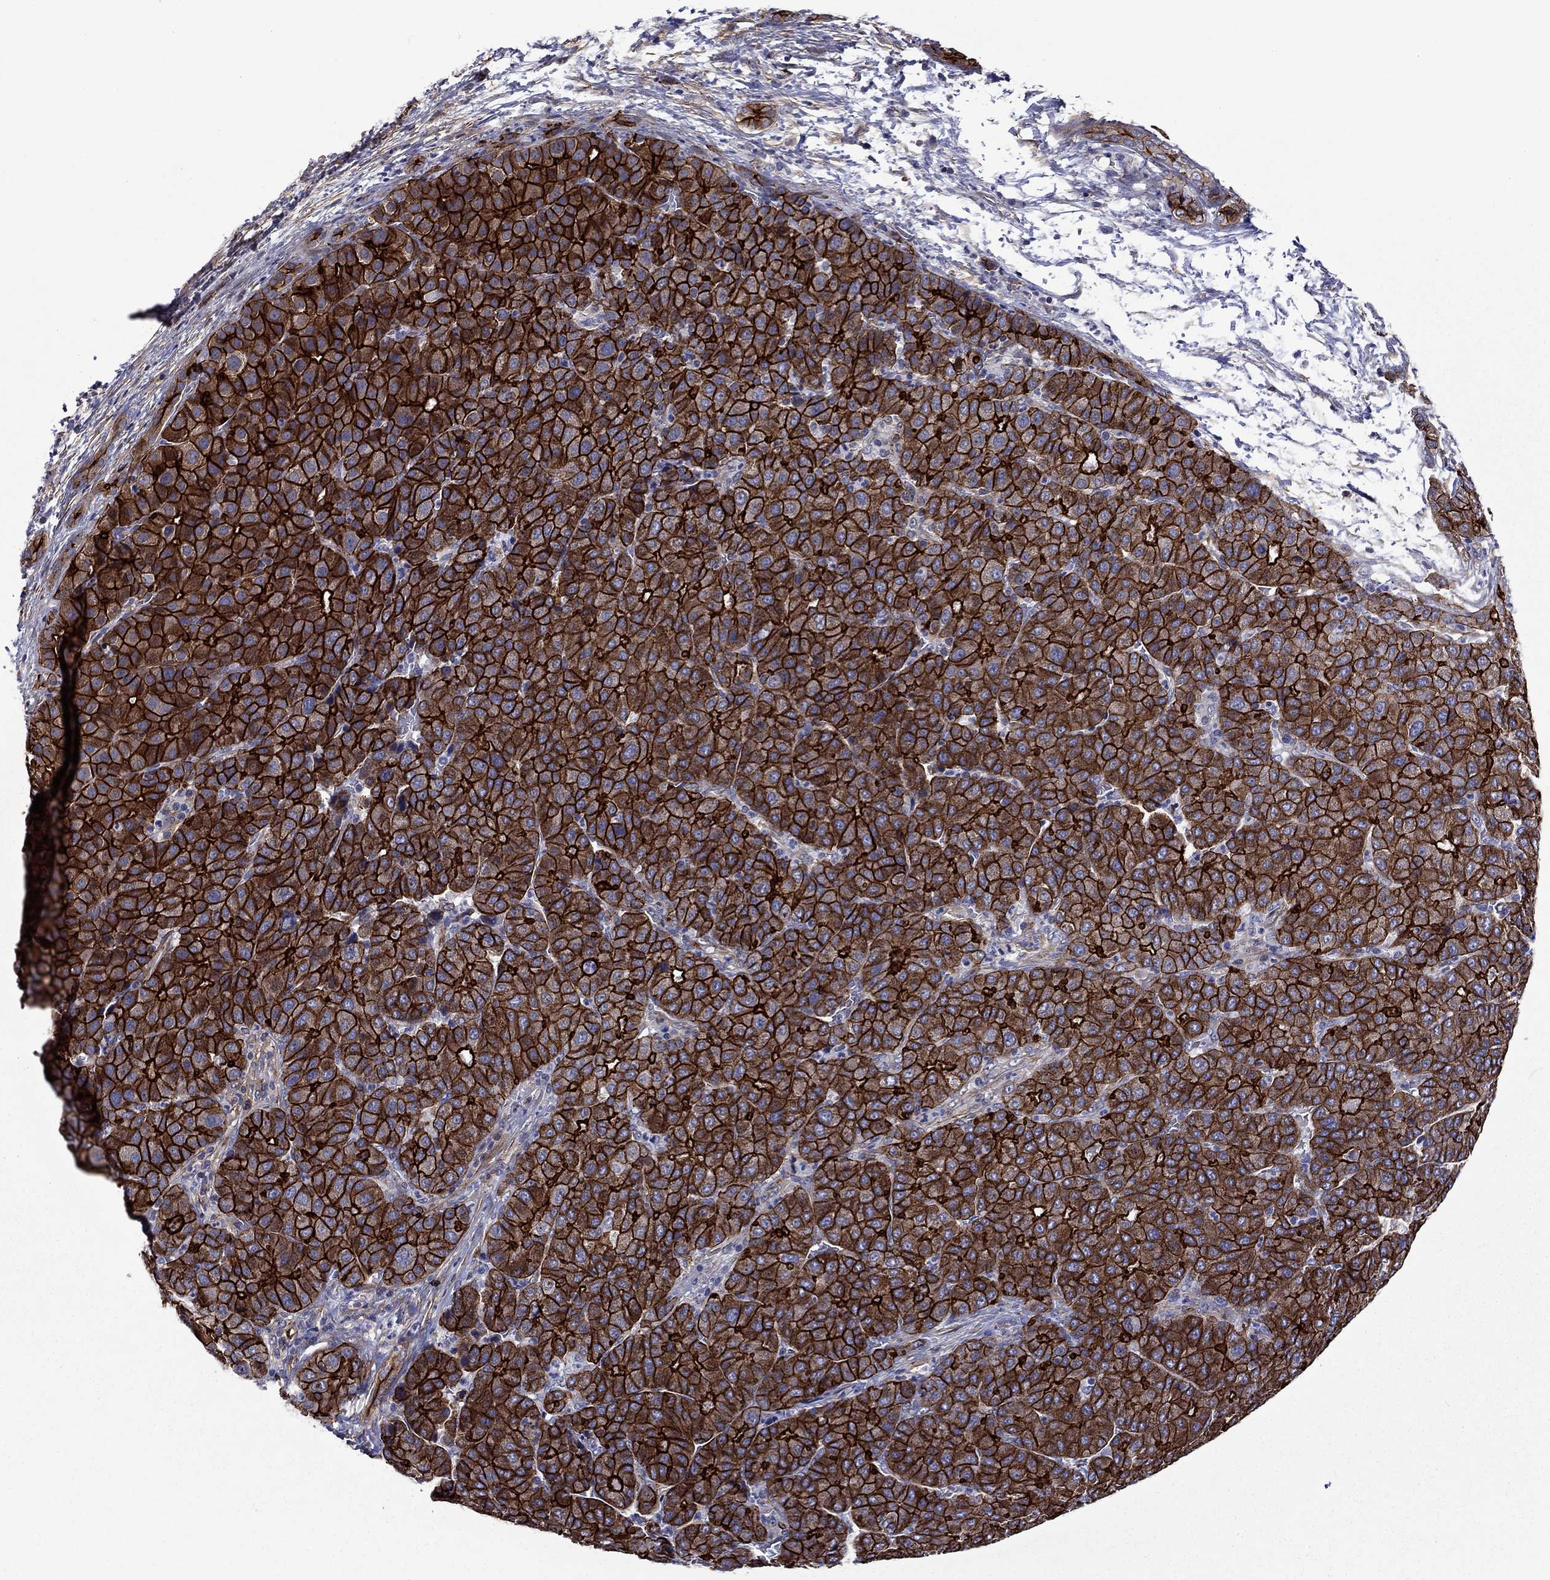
{"staining": {"intensity": "strong", "quantity": "25%-75%", "location": "cytoplasmic/membranous"}, "tissue": "liver cancer", "cell_type": "Tumor cells", "image_type": "cancer", "snomed": [{"axis": "morphology", "description": "Carcinoma, Hepatocellular, NOS"}, {"axis": "topography", "description": "Liver"}], "caption": "The histopathology image shows staining of liver hepatocellular carcinoma, revealing strong cytoplasmic/membranous protein expression (brown color) within tumor cells. (DAB (3,3'-diaminobenzidine) IHC, brown staining for protein, blue staining for nuclei).", "gene": "LMO7", "patient": {"sex": "male", "age": 65}}